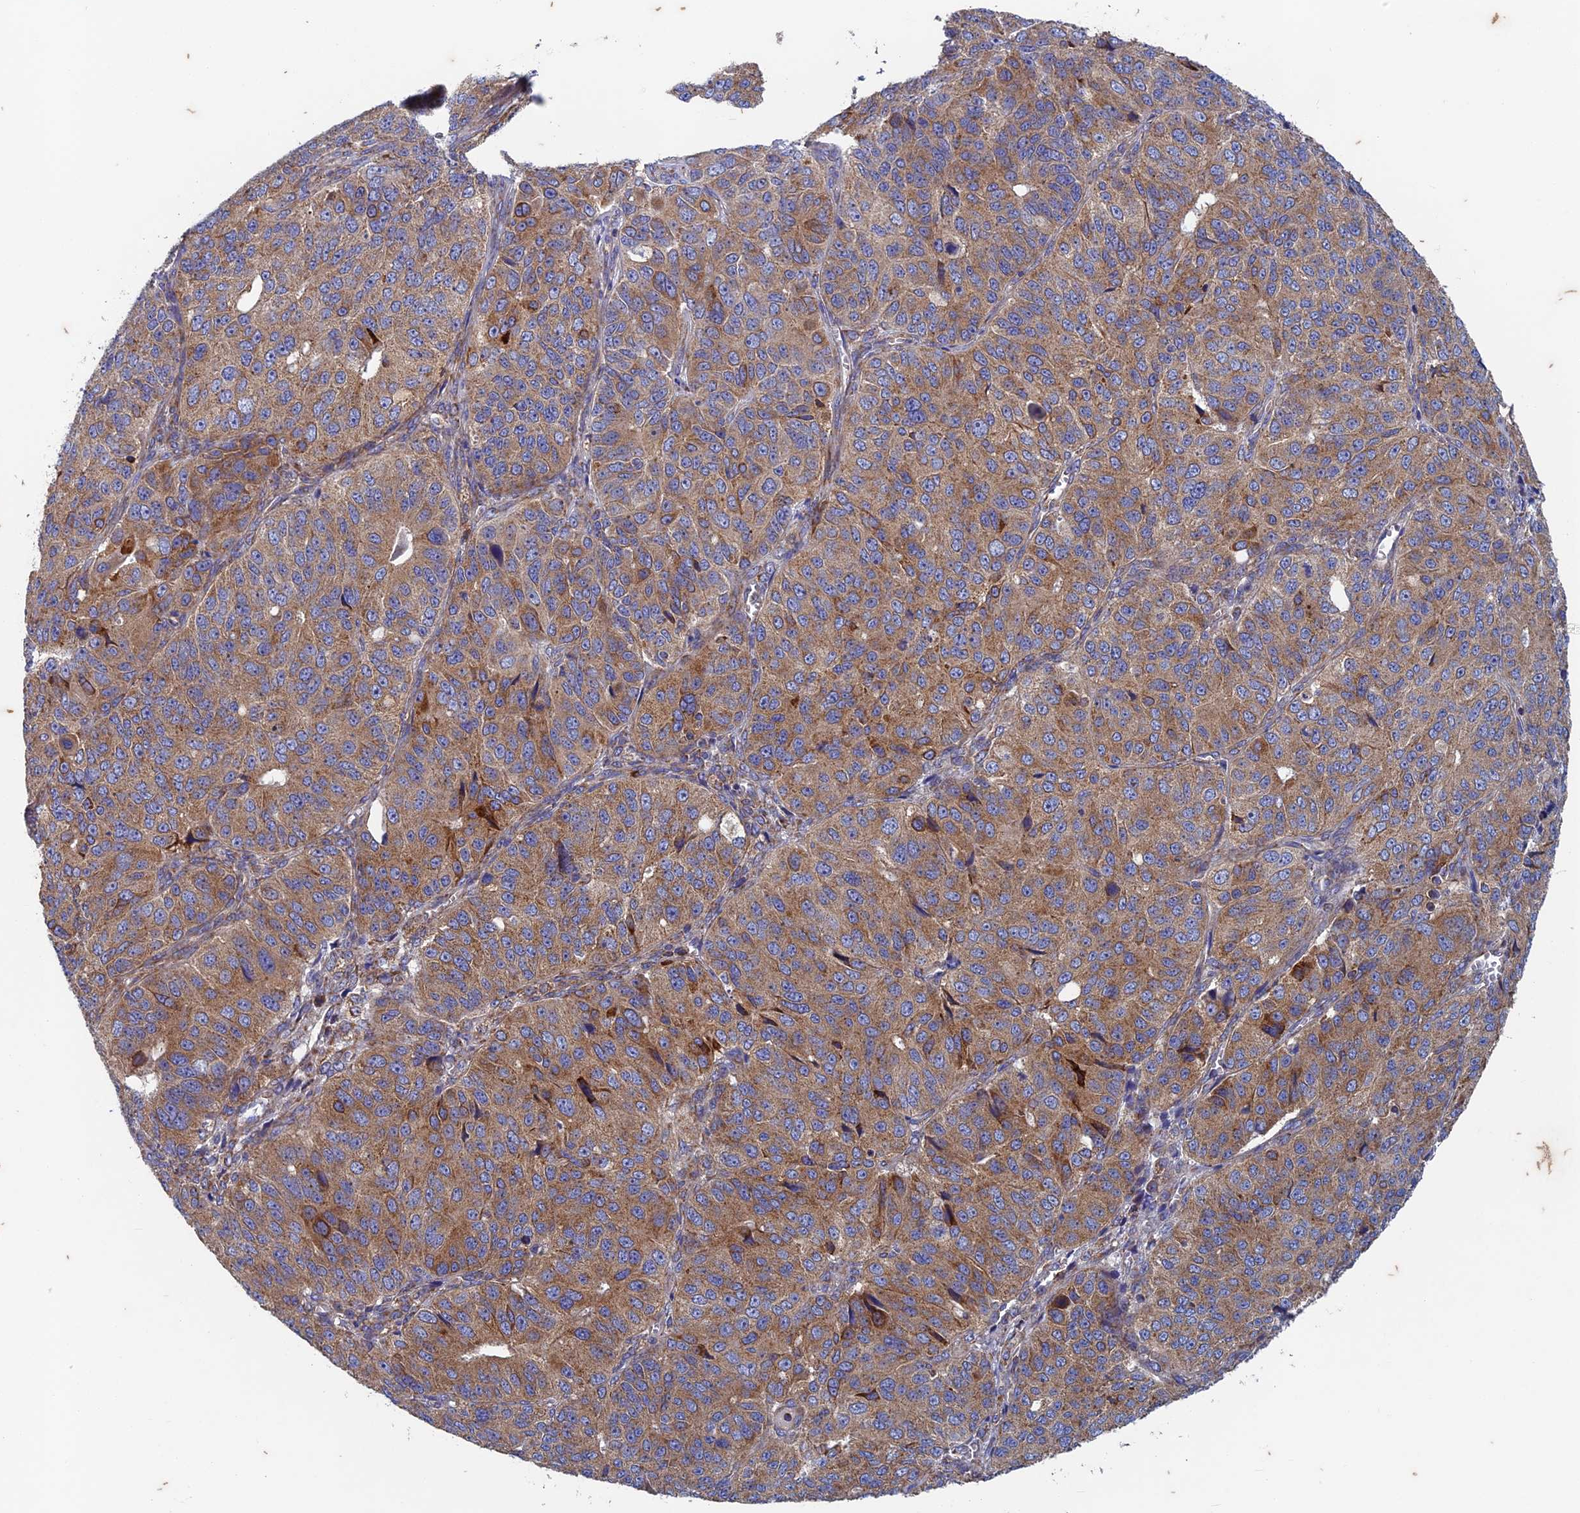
{"staining": {"intensity": "moderate", "quantity": ">75%", "location": "cytoplasmic/membranous"}, "tissue": "ovarian cancer", "cell_type": "Tumor cells", "image_type": "cancer", "snomed": [{"axis": "morphology", "description": "Carcinoma, endometroid"}, {"axis": "topography", "description": "Ovary"}], "caption": "An IHC micrograph of tumor tissue is shown. Protein staining in brown highlights moderate cytoplasmic/membranous positivity in ovarian endometroid carcinoma within tumor cells.", "gene": "AP4S1", "patient": {"sex": "female", "age": 51}}